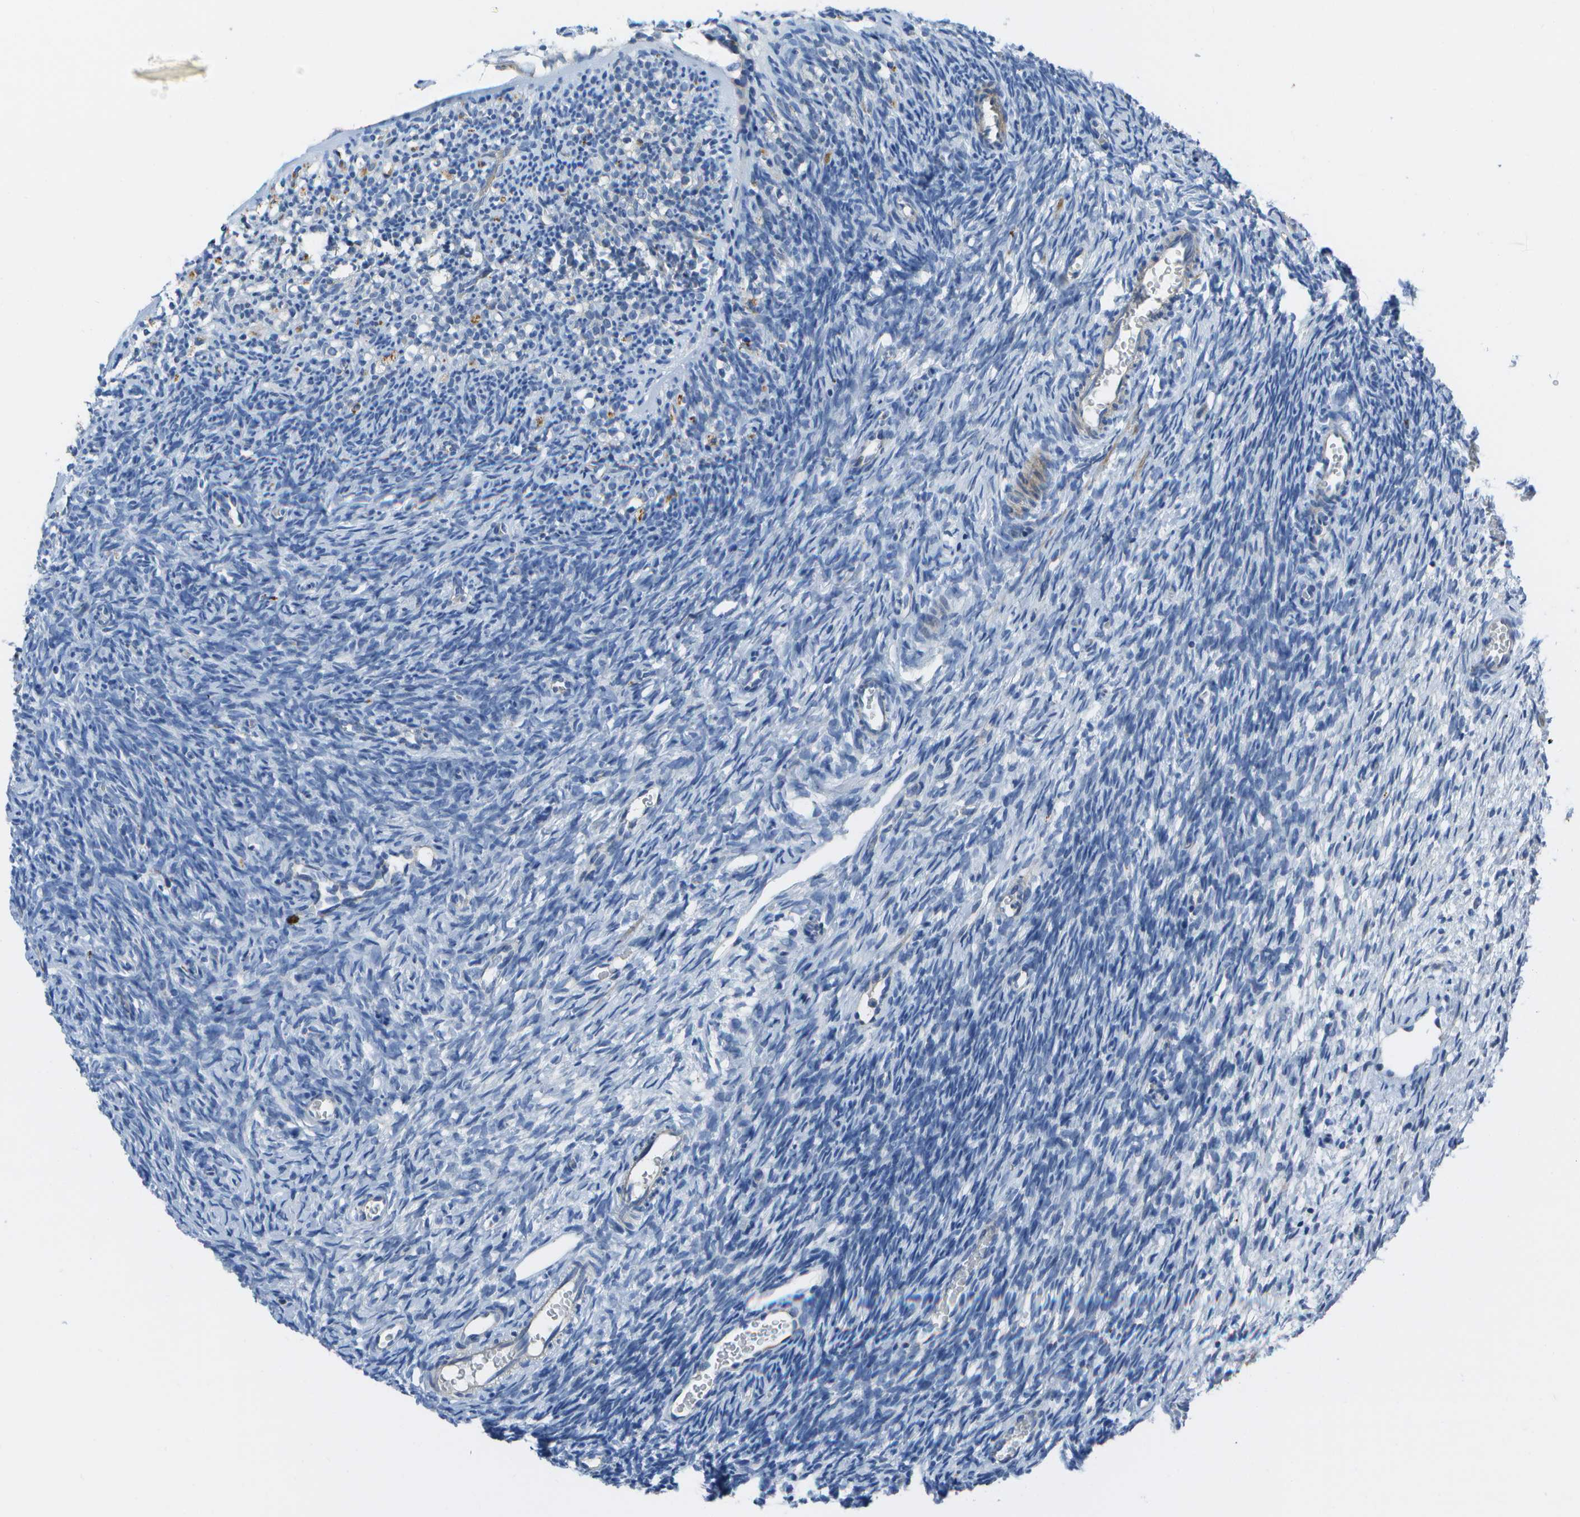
{"staining": {"intensity": "negative", "quantity": "none", "location": "none"}, "tissue": "ovary", "cell_type": "Follicle cells", "image_type": "normal", "snomed": [{"axis": "morphology", "description": "Normal tissue, NOS"}, {"axis": "topography", "description": "Ovary"}], "caption": "A high-resolution micrograph shows IHC staining of normal ovary, which exhibits no significant positivity in follicle cells.", "gene": "DCT", "patient": {"sex": "female", "age": 35}}